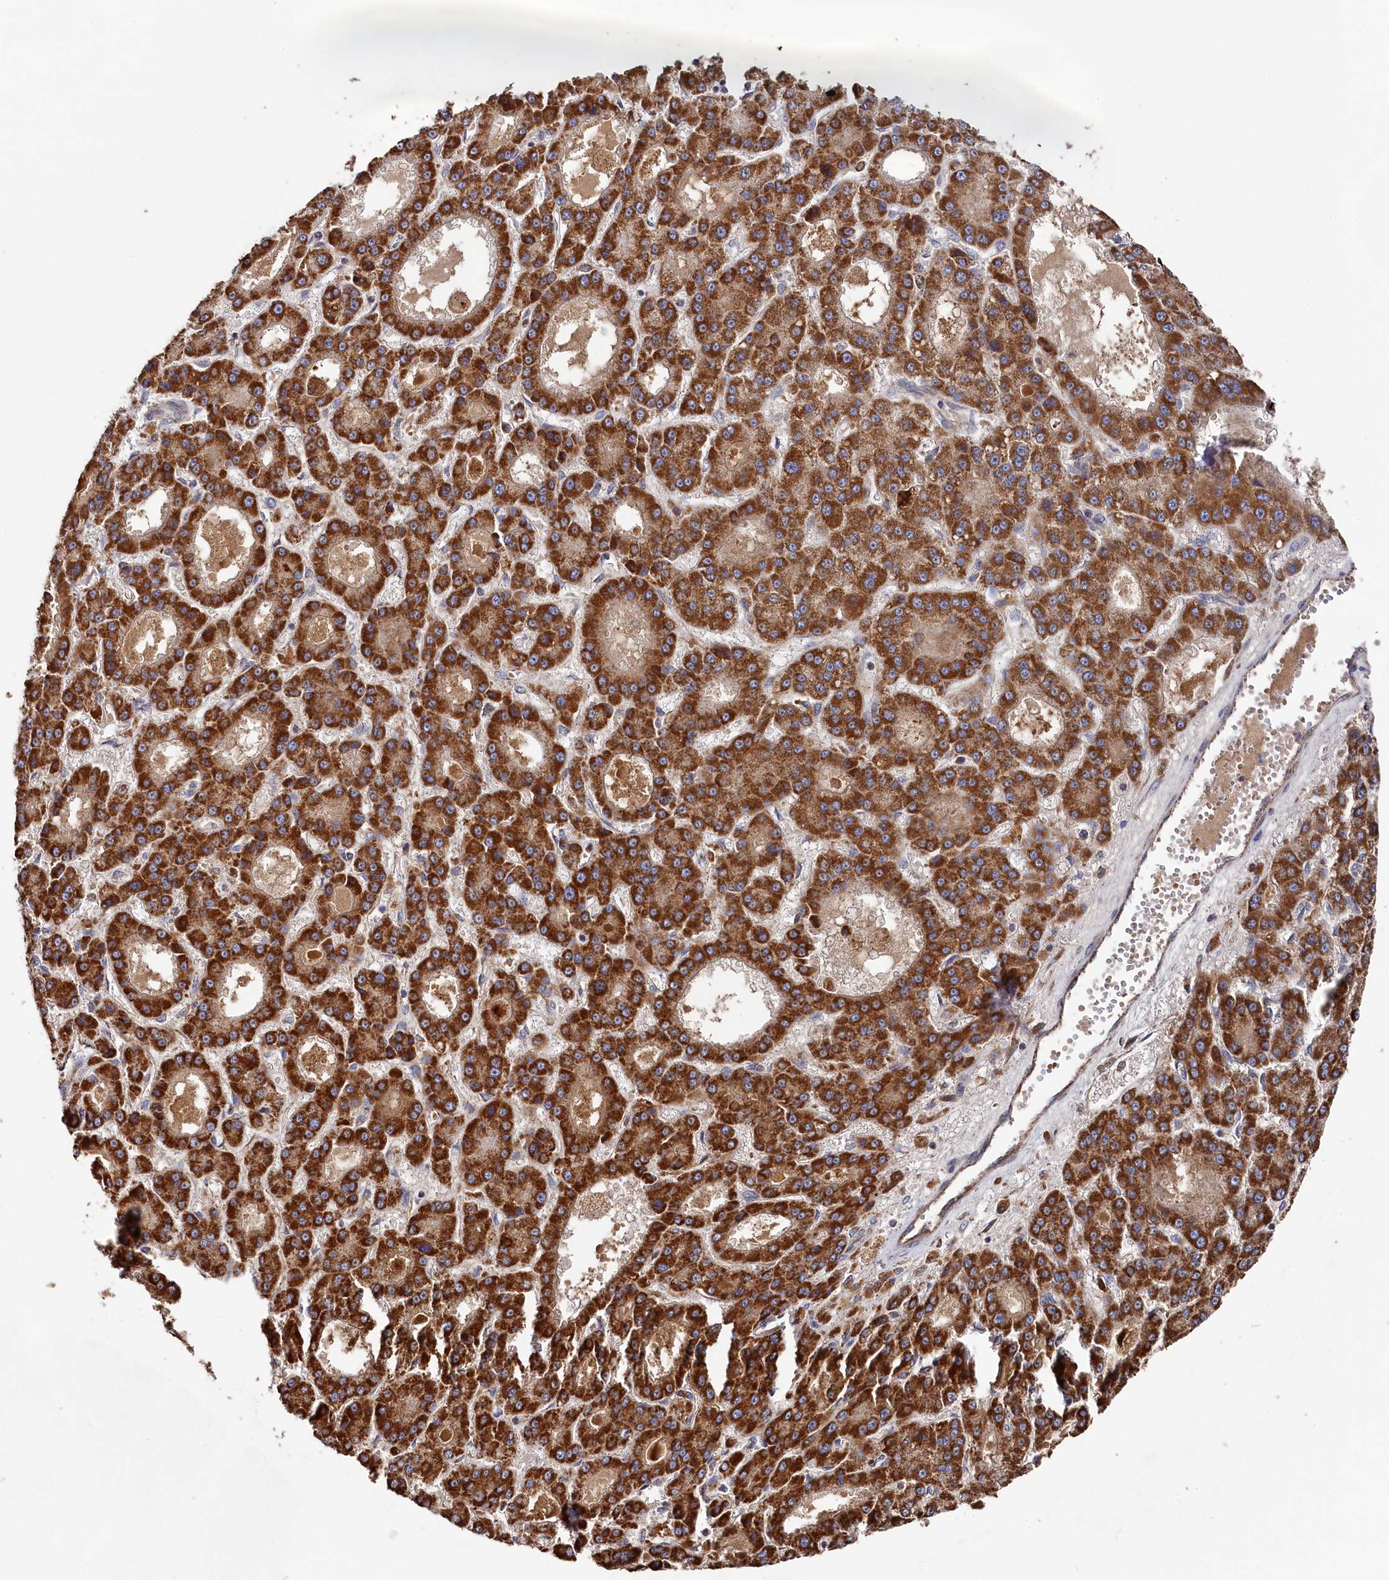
{"staining": {"intensity": "strong", "quantity": ">75%", "location": "cytoplasmic/membranous"}, "tissue": "liver cancer", "cell_type": "Tumor cells", "image_type": "cancer", "snomed": [{"axis": "morphology", "description": "Carcinoma, Hepatocellular, NOS"}, {"axis": "topography", "description": "Liver"}], "caption": "Tumor cells display strong cytoplasmic/membranous positivity in approximately >75% of cells in liver cancer.", "gene": "HAUS2", "patient": {"sex": "male", "age": 70}}